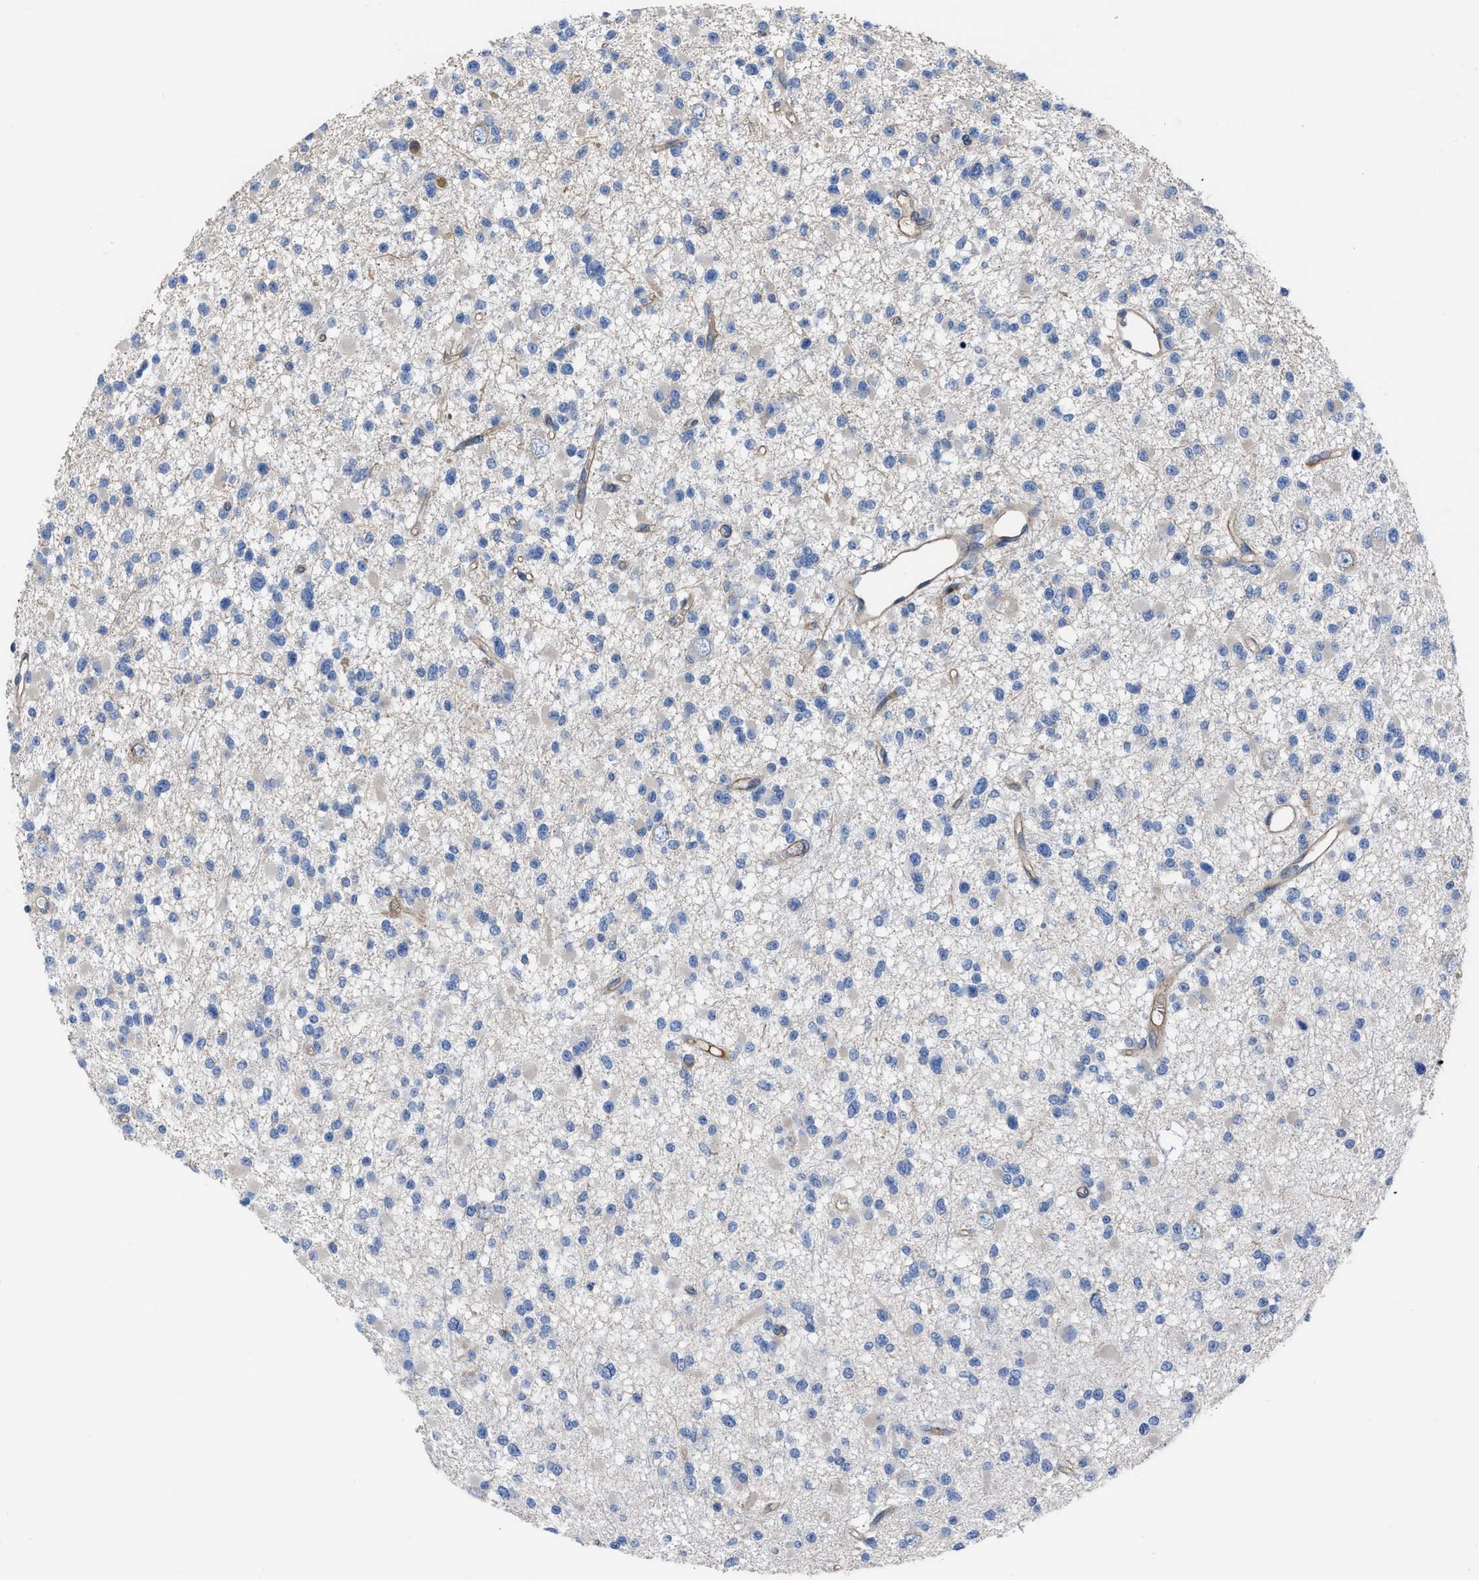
{"staining": {"intensity": "negative", "quantity": "none", "location": "none"}, "tissue": "glioma", "cell_type": "Tumor cells", "image_type": "cancer", "snomed": [{"axis": "morphology", "description": "Glioma, malignant, Low grade"}, {"axis": "topography", "description": "Brain"}], "caption": "High magnification brightfield microscopy of low-grade glioma (malignant) stained with DAB (brown) and counterstained with hematoxylin (blue): tumor cells show no significant positivity.", "gene": "TRIOBP", "patient": {"sex": "female", "age": 22}}